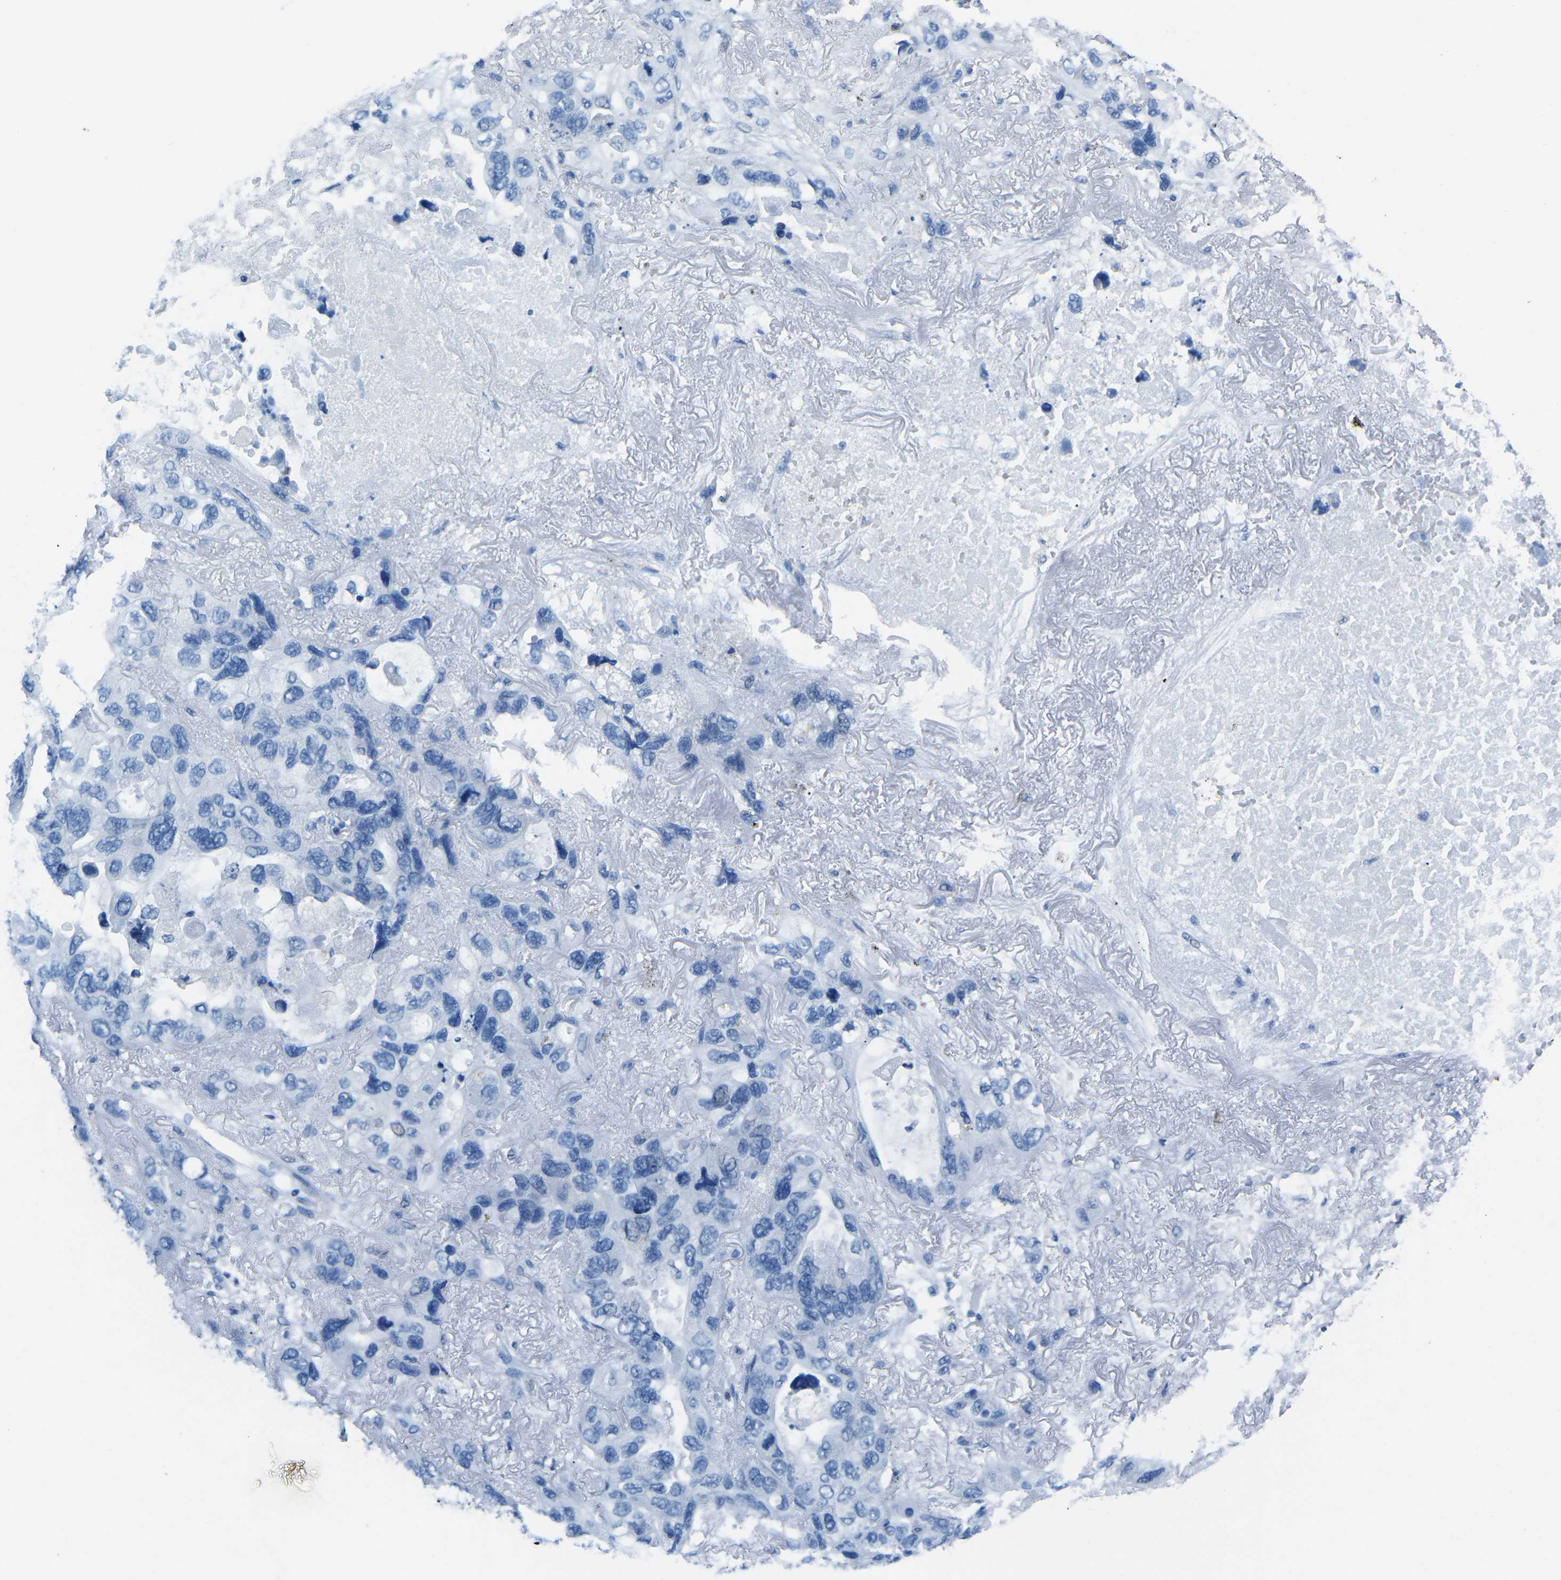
{"staining": {"intensity": "negative", "quantity": "none", "location": "none"}, "tissue": "lung cancer", "cell_type": "Tumor cells", "image_type": "cancer", "snomed": [{"axis": "morphology", "description": "Squamous cell carcinoma, NOS"}, {"axis": "topography", "description": "Lung"}], "caption": "Immunohistochemical staining of lung cancer reveals no significant expression in tumor cells.", "gene": "MYH8", "patient": {"sex": "female", "age": 73}}